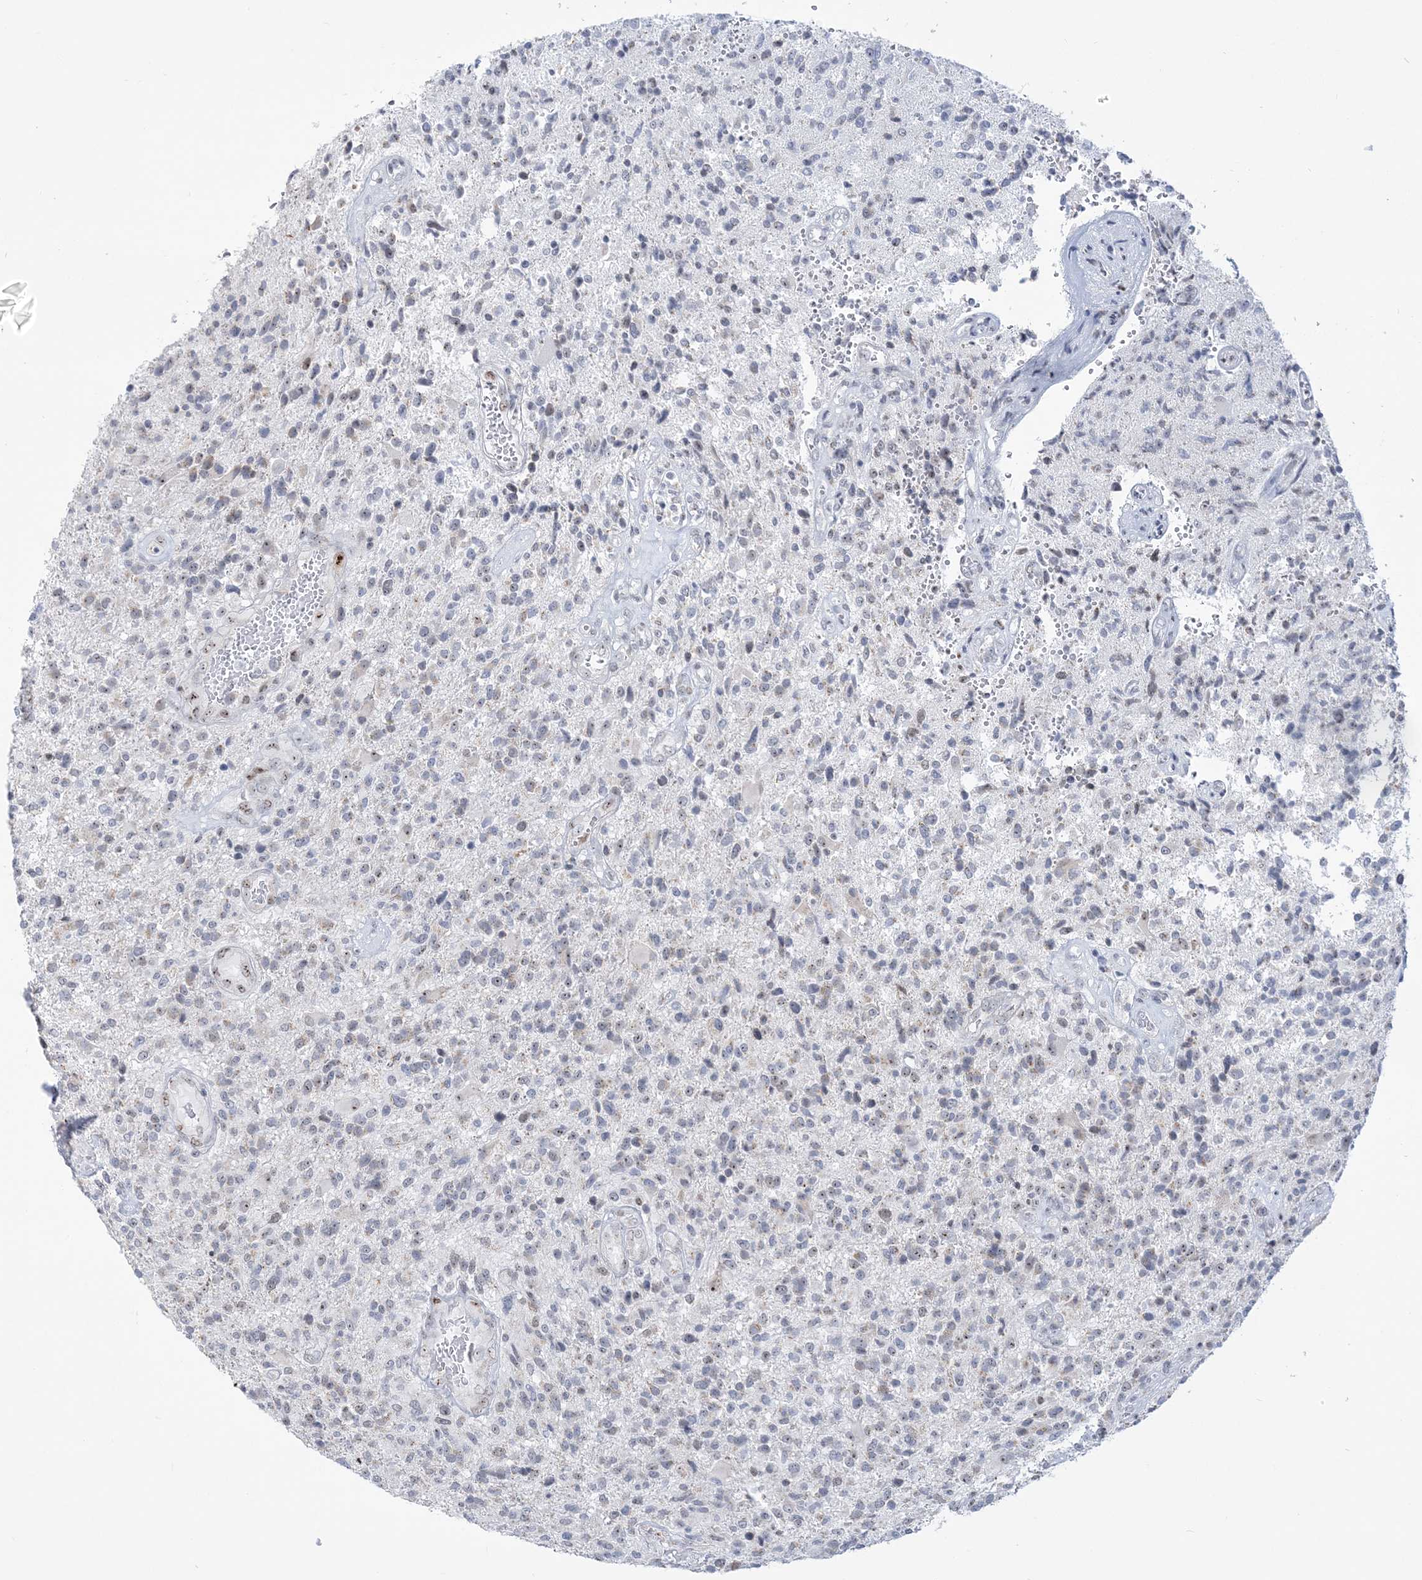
{"staining": {"intensity": "weak", "quantity": "<25%", "location": "nuclear"}, "tissue": "glioma", "cell_type": "Tumor cells", "image_type": "cancer", "snomed": [{"axis": "morphology", "description": "Glioma, malignant, High grade"}, {"axis": "topography", "description": "Brain"}], "caption": "This is a photomicrograph of immunohistochemistry (IHC) staining of glioma, which shows no staining in tumor cells.", "gene": "DDX21", "patient": {"sex": "male", "age": 72}}